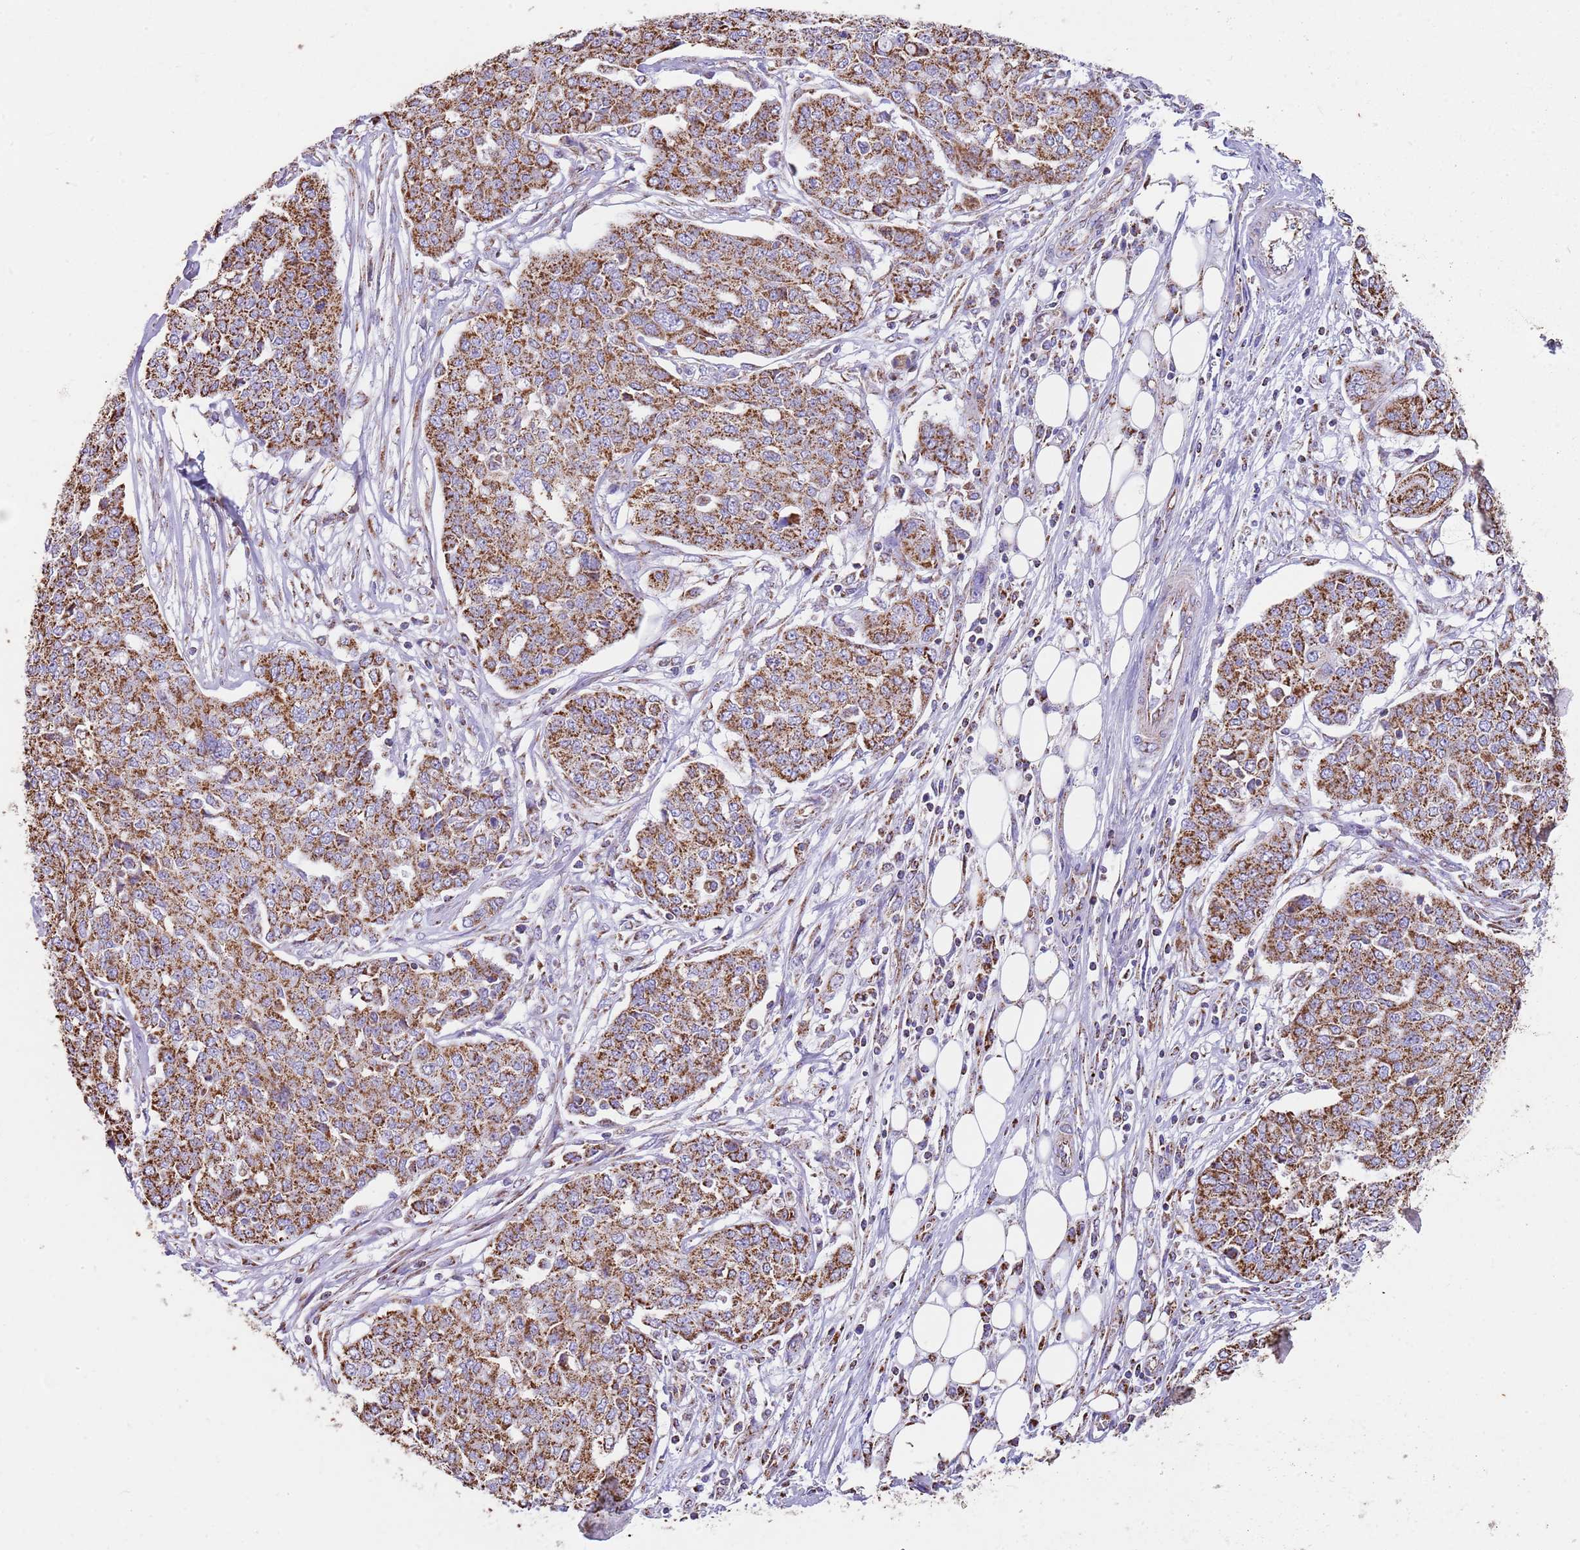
{"staining": {"intensity": "strong", "quantity": ">75%", "location": "cytoplasmic/membranous"}, "tissue": "ovarian cancer", "cell_type": "Tumor cells", "image_type": "cancer", "snomed": [{"axis": "morphology", "description": "Cystadenocarcinoma, serous, NOS"}, {"axis": "topography", "description": "Soft tissue"}, {"axis": "topography", "description": "Ovary"}], "caption": "Human ovarian cancer stained with a protein marker exhibits strong staining in tumor cells.", "gene": "TTLL1", "patient": {"sex": "female", "age": 57}}